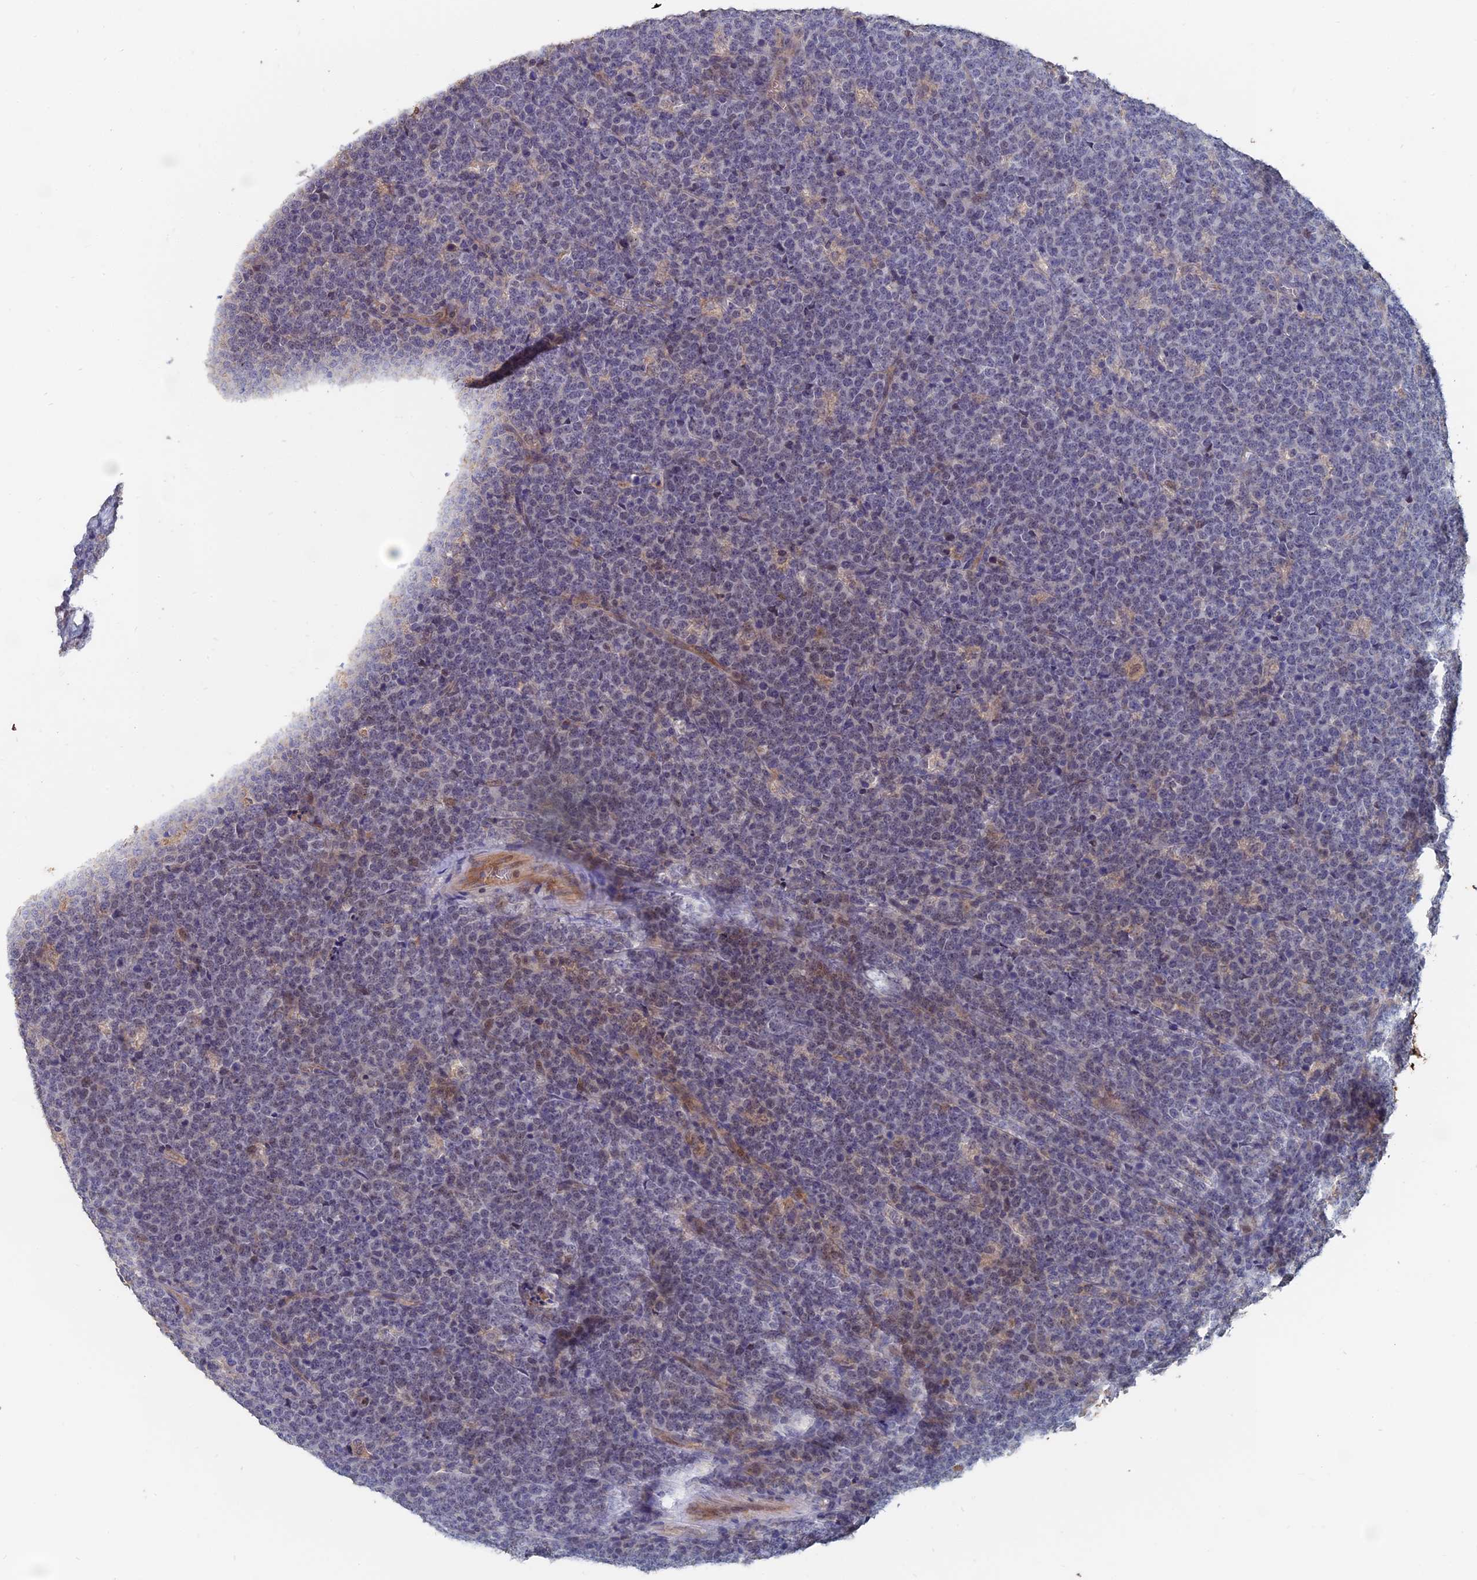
{"staining": {"intensity": "negative", "quantity": "none", "location": "none"}, "tissue": "lymphoma", "cell_type": "Tumor cells", "image_type": "cancer", "snomed": [{"axis": "morphology", "description": "Malignant lymphoma, non-Hodgkin's type, High grade"}, {"axis": "topography", "description": "Small intestine"}], "caption": "IHC of human lymphoma demonstrates no staining in tumor cells.", "gene": "SLC33A1", "patient": {"sex": "male", "age": 8}}